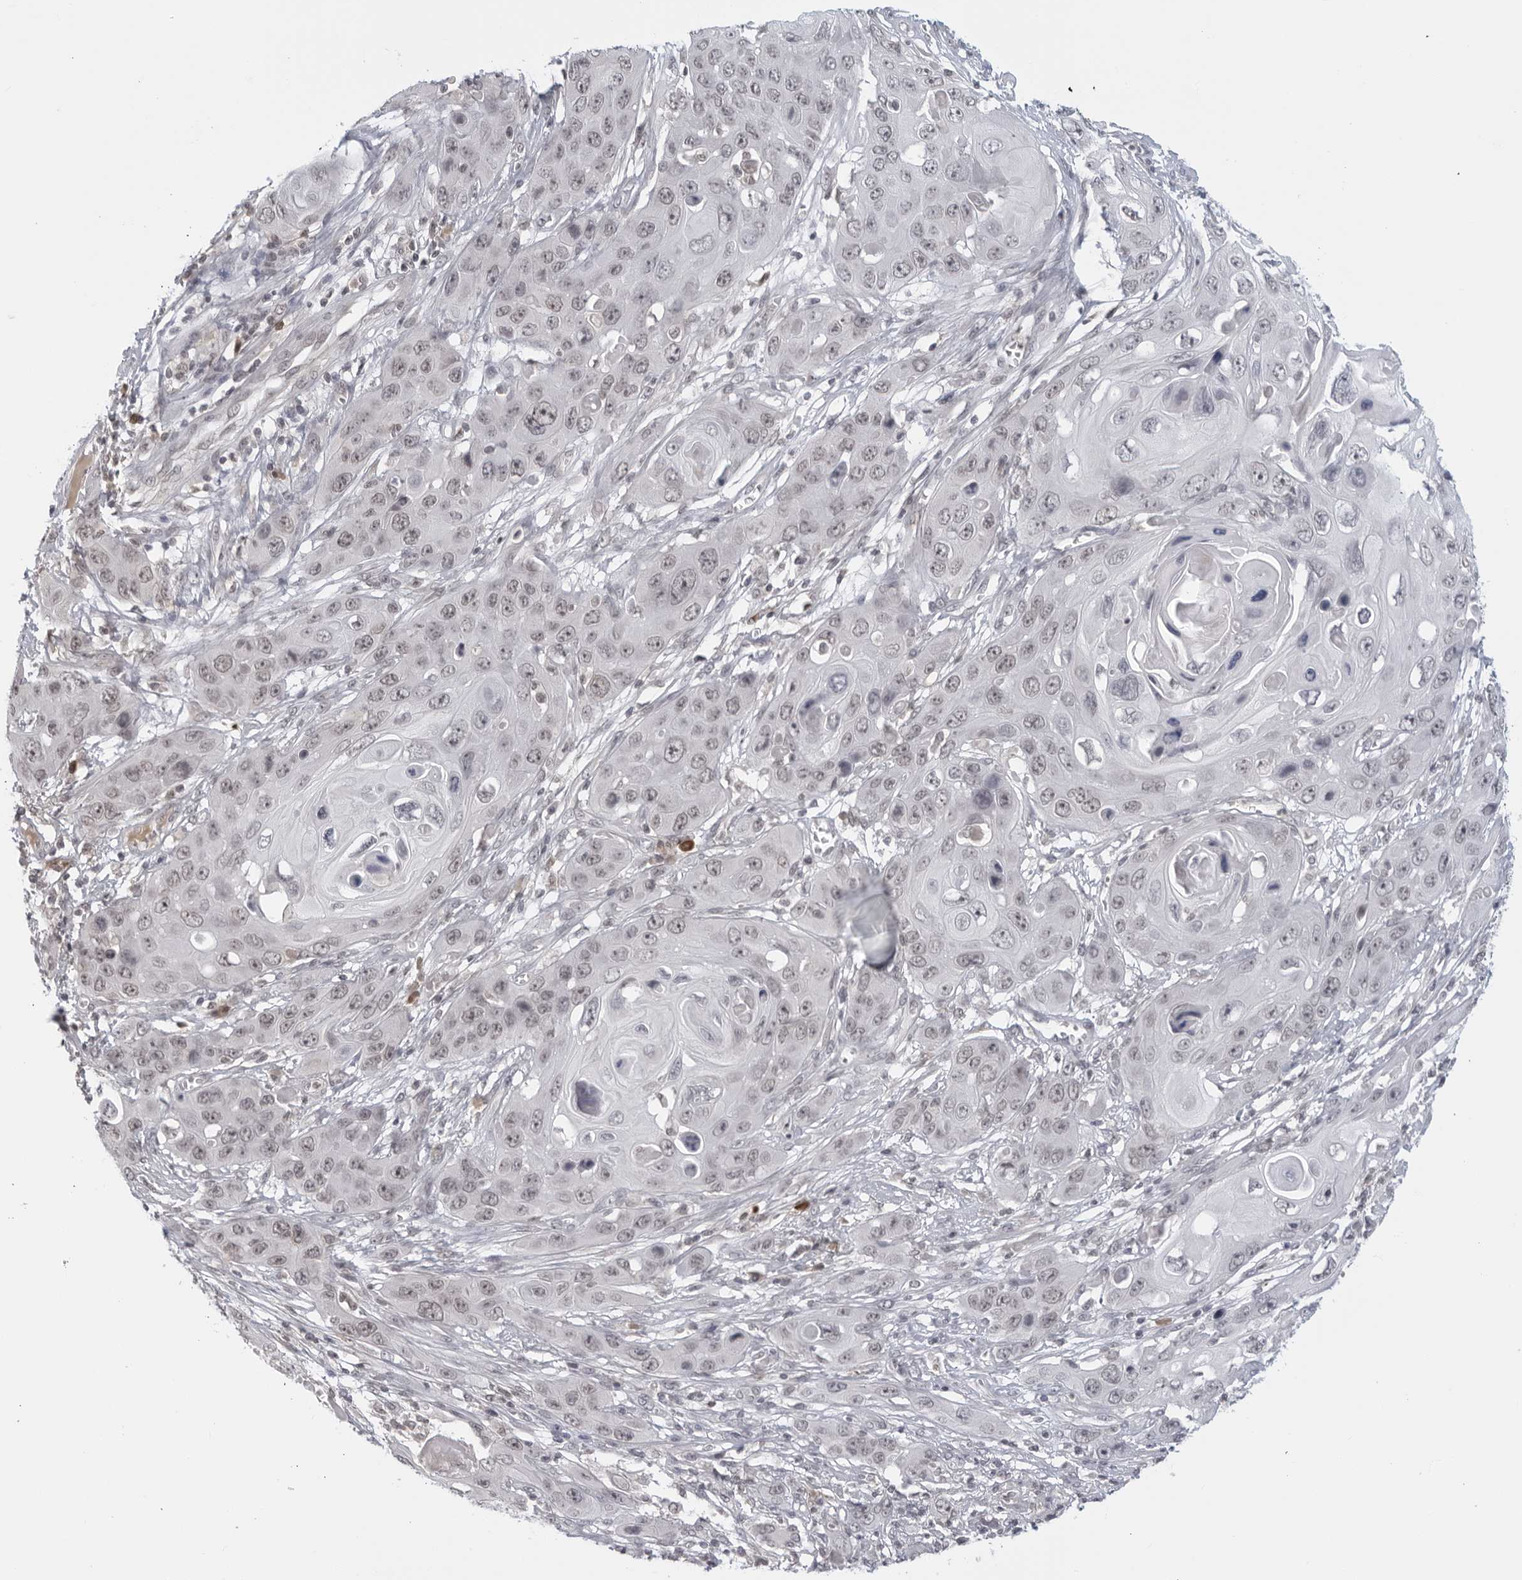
{"staining": {"intensity": "weak", "quantity": "<25%", "location": "nuclear"}, "tissue": "skin cancer", "cell_type": "Tumor cells", "image_type": "cancer", "snomed": [{"axis": "morphology", "description": "Squamous cell carcinoma, NOS"}, {"axis": "topography", "description": "Skin"}], "caption": "This is an immunohistochemistry micrograph of skin cancer (squamous cell carcinoma). There is no expression in tumor cells.", "gene": "RAB11FIP3", "patient": {"sex": "male", "age": 55}}